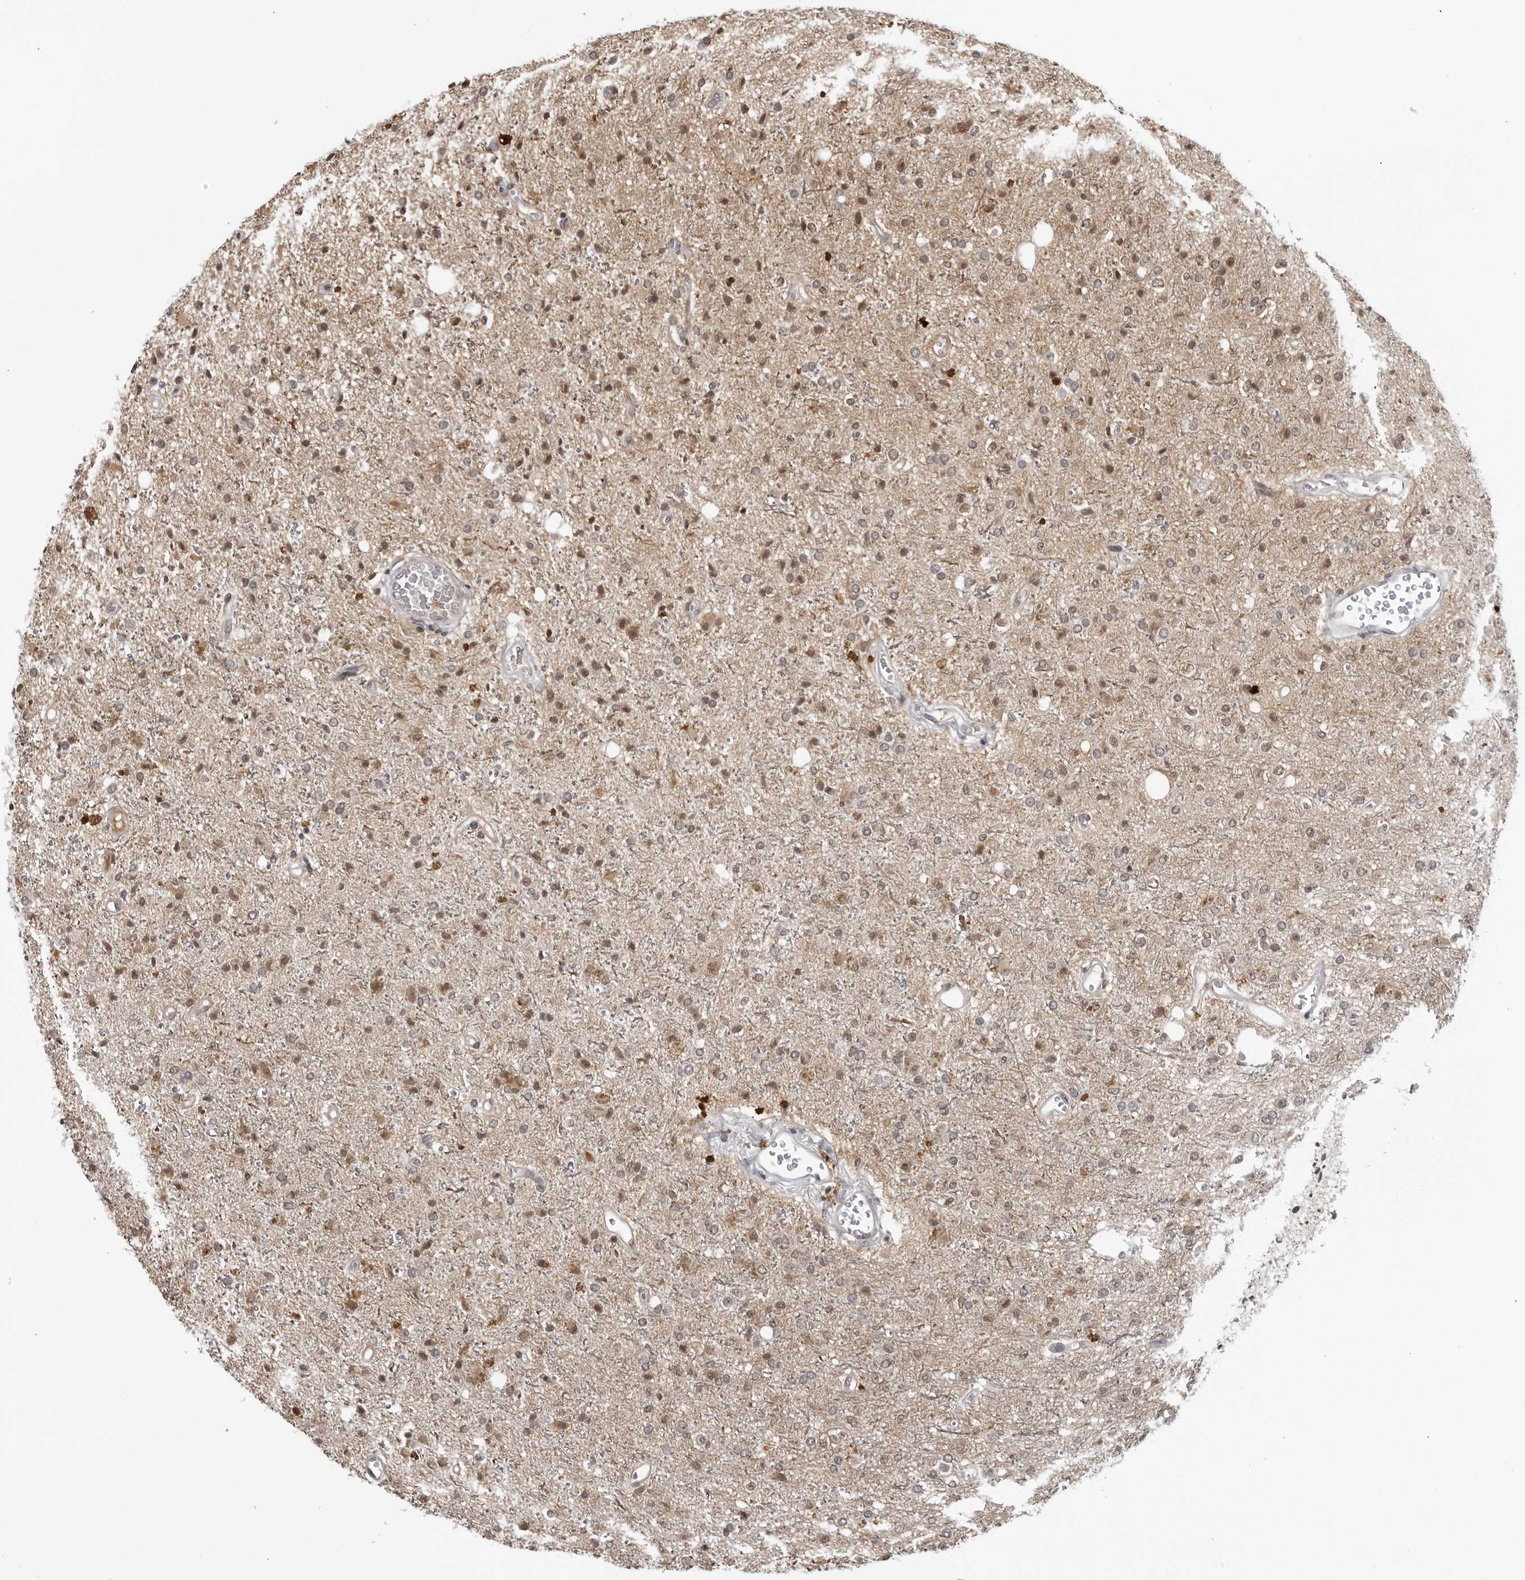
{"staining": {"intensity": "moderate", "quantity": "25%-75%", "location": "cytoplasmic/membranous,nuclear"}, "tissue": "glioma", "cell_type": "Tumor cells", "image_type": "cancer", "snomed": [{"axis": "morphology", "description": "Glioma, malignant, High grade"}, {"axis": "topography", "description": "Brain"}], "caption": "Immunohistochemistry photomicrograph of malignant high-grade glioma stained for a protein (brown), which shows medium levels of moderate cytoplasmic/membranous and nuclear expression in about 25%-75% of tumor cells.", "gene": "MAF", "patient": {"sex": "male", "age": 47}}